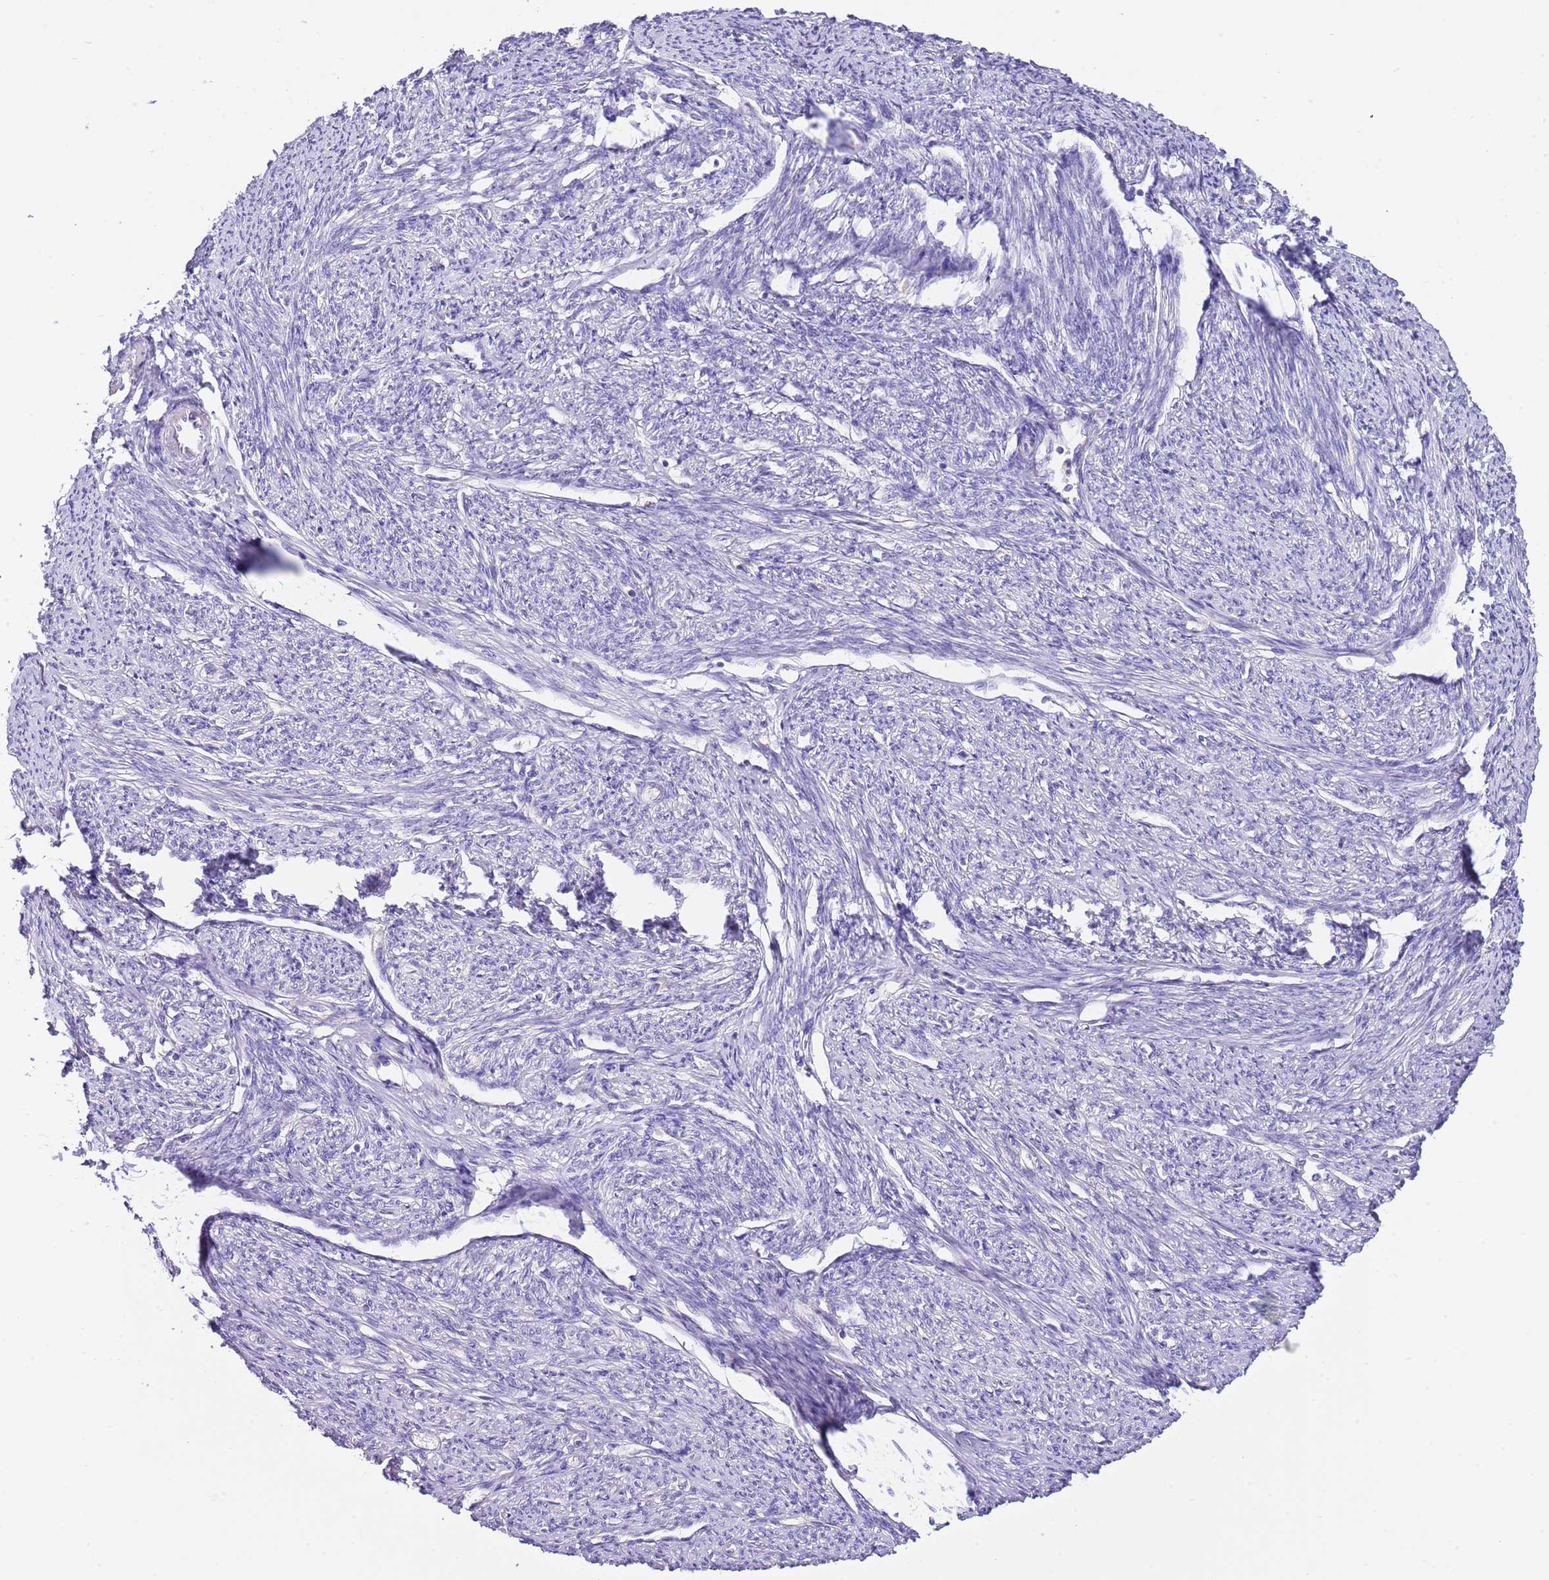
{"staining": {"intensity": "negative", "quantity": "none", "location": "none"}, "tissue": "smooth muscle", "cell_type": "Smooth muscle cells", "image_type": "normal", "snomed": [{"axis": "morphology", "description": "Normal tissue, NOS"}, {"axis": "topography", "description": "Smooth muscle"}, {"axis": "topography", "description": "Uterus"}], "caption": "Smooth muscle cells are negative for brown protein staining in unremarkable smooth muscle. Nuclei are stained in blue.", "gene": "RPS10", "patient": {"sex": "female", "age": 59}}